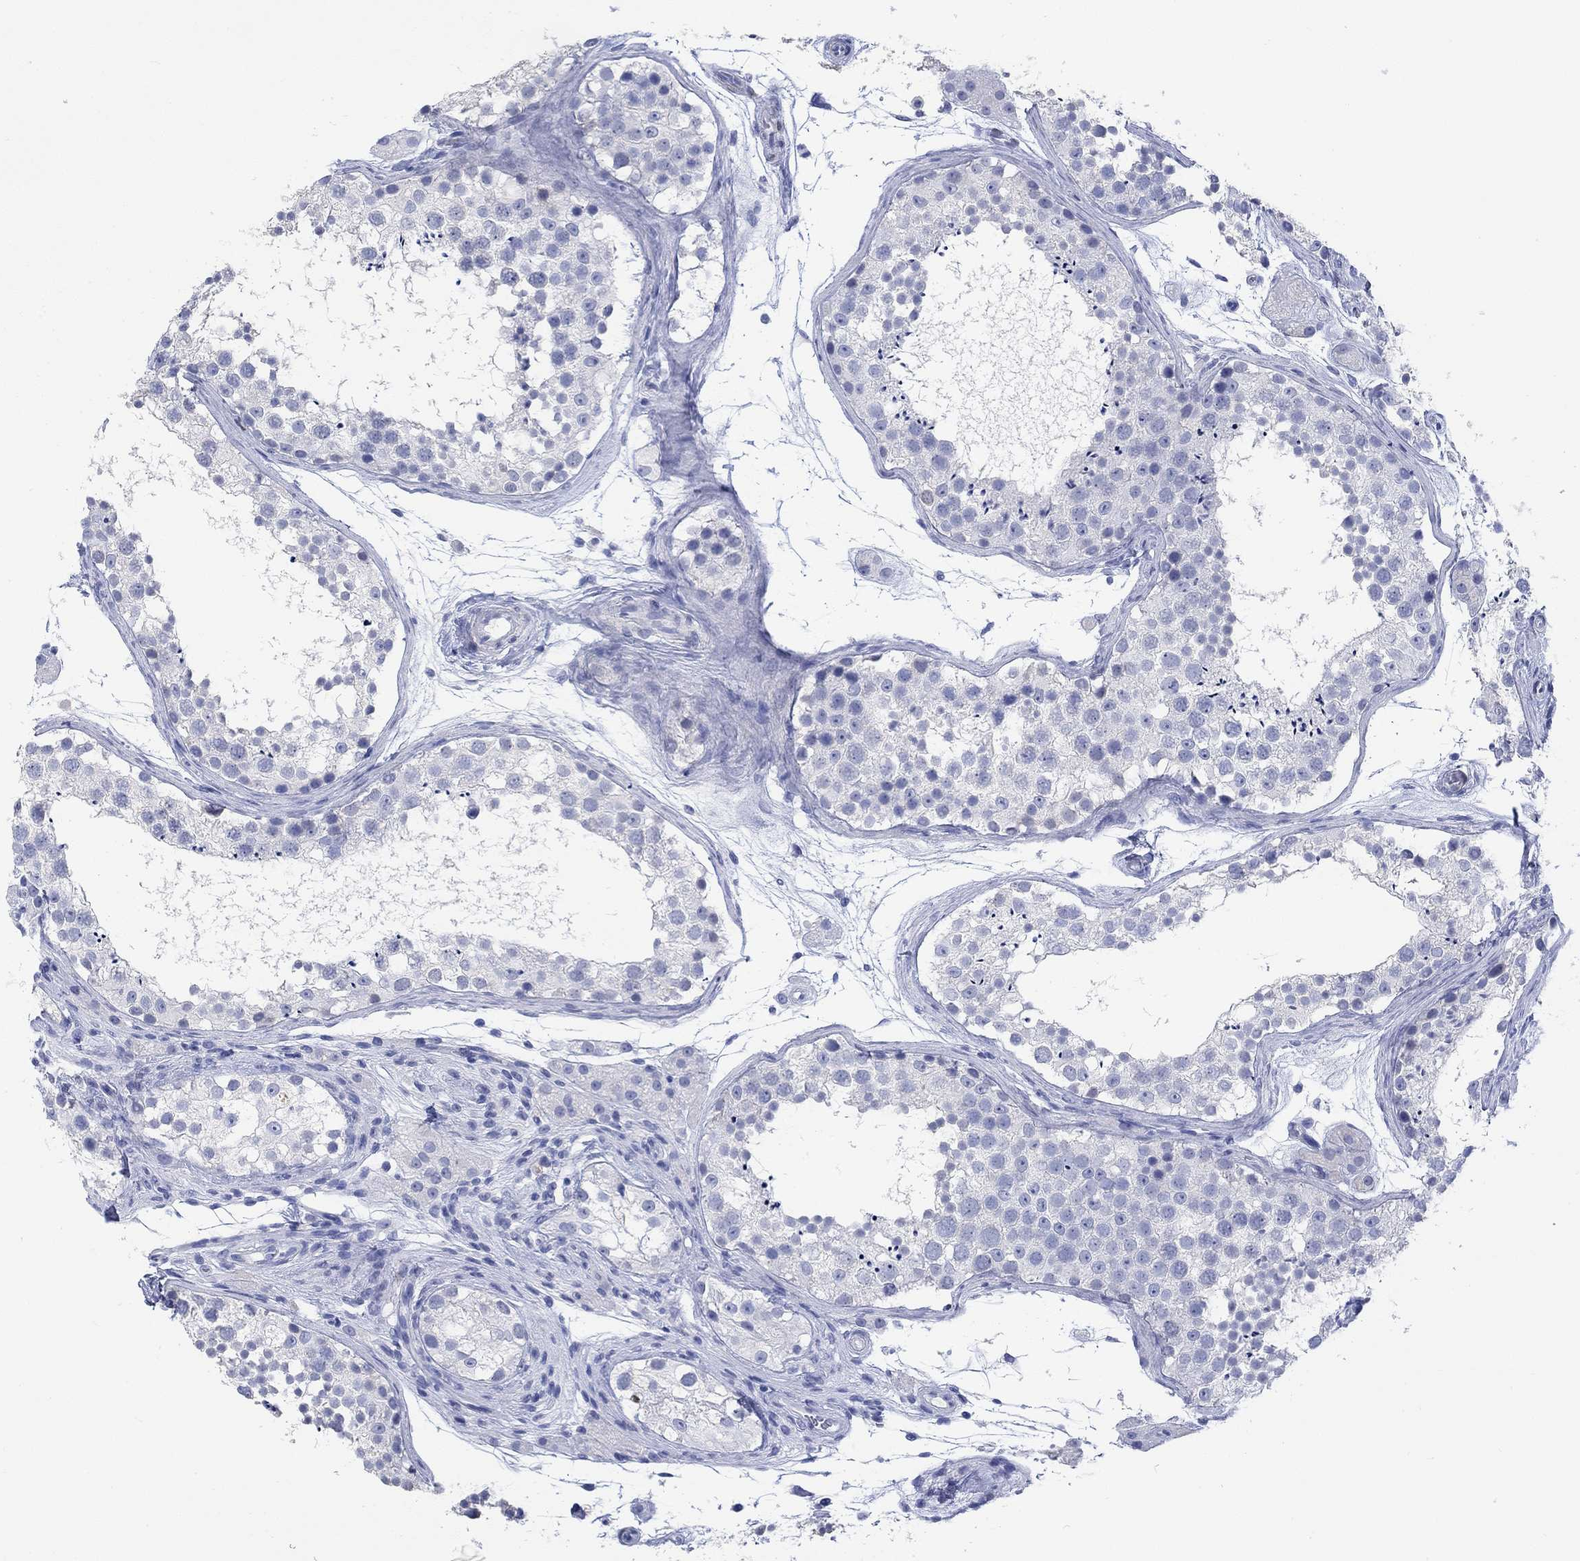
{"staining": {"intensity": "negative", "quantity": "none", "location": "none"}, "tissue": "testis", "cell_type": "Cells in seminiferous ducts", "image_type": "normal", "snomed": [{"axis": "morphology", "description": "Normal tissue, NOS"}, {"axis": "topography", "description": "Testis"}], "caption": "Immunohistochemistry histopathology image of normal testis stained for a protein (brown), which reveals no expression in cells in seminiferous ducts.", "gene": "MSI1", "patient": {"sex": "male", "age": 41}}